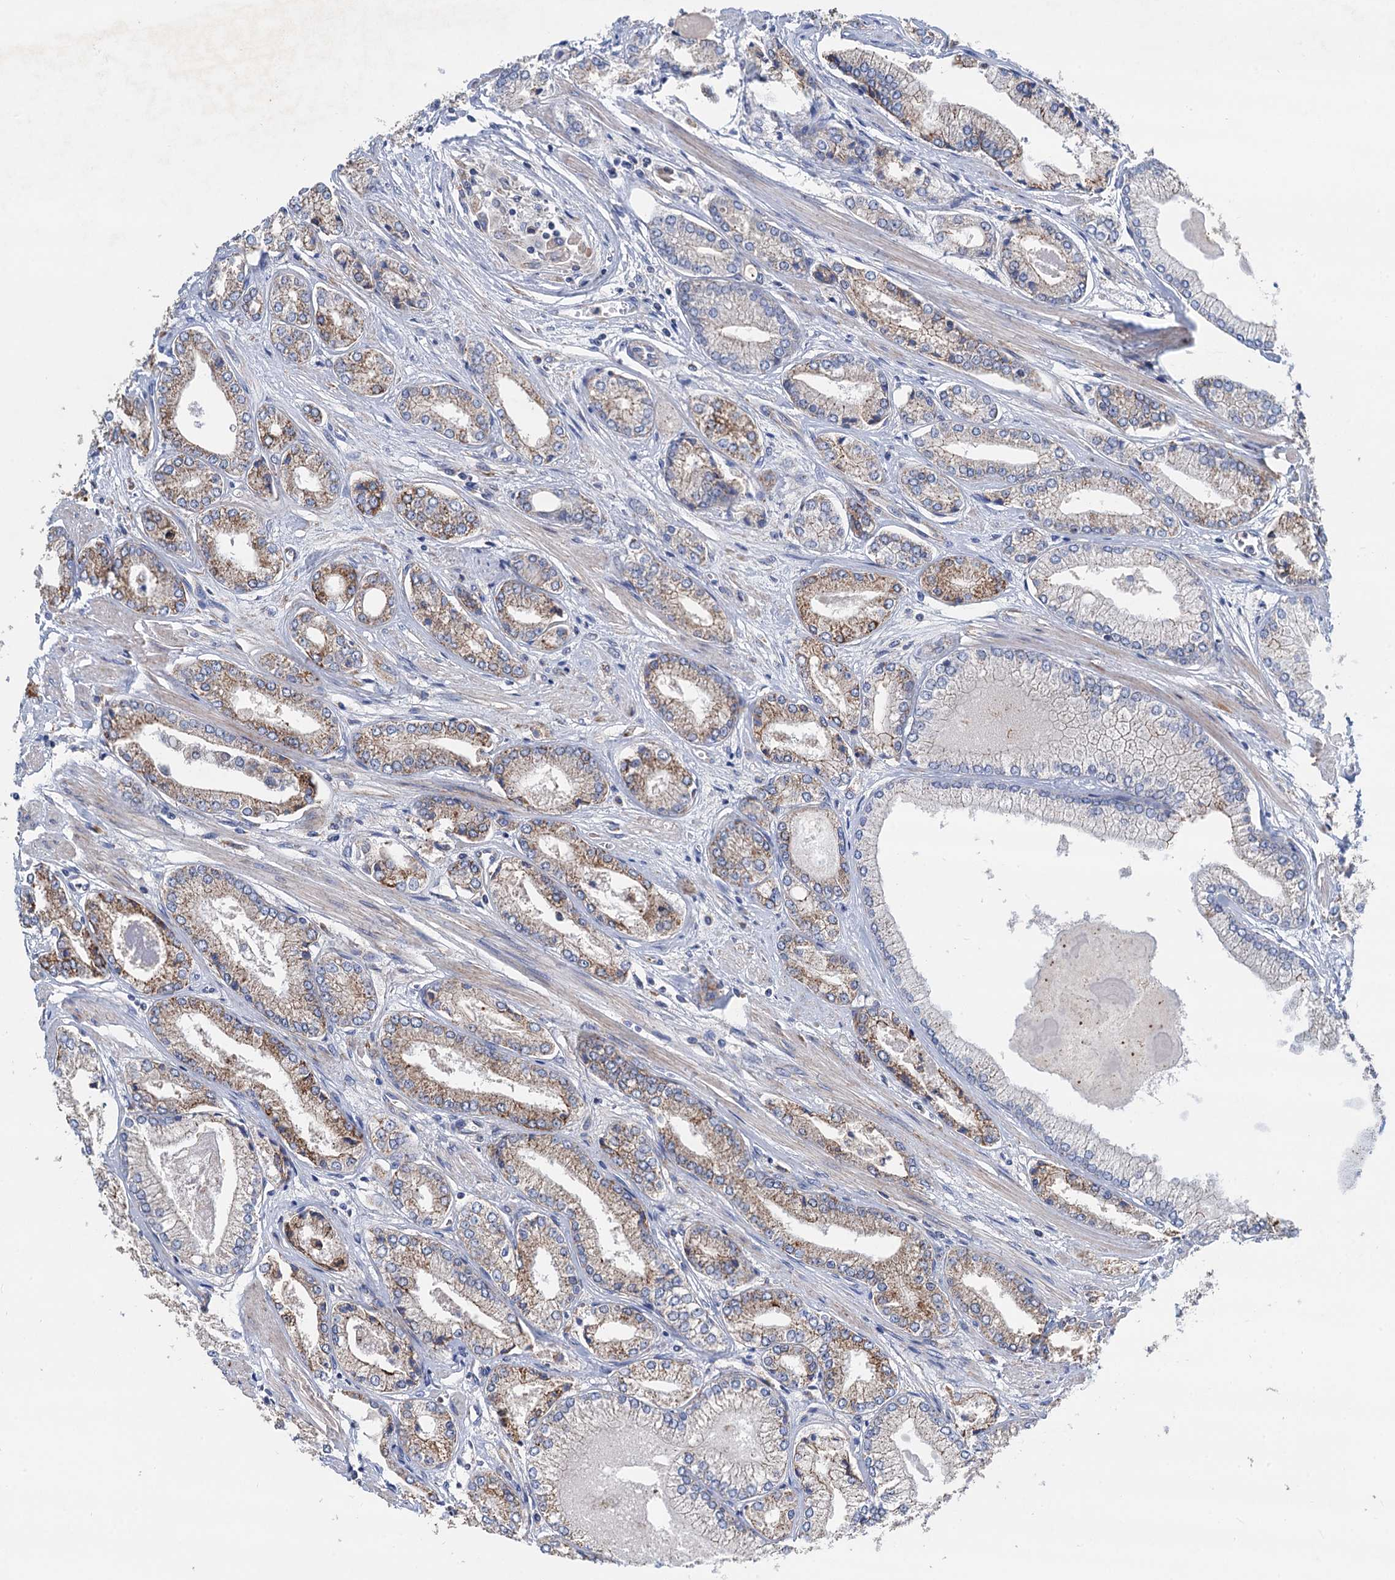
{"staining": {"intensity": "moderate", "quantity": "<25%", "location": "cytoplasmic/membranous"}, "tissue": "prostate cancer", "cell_type": "Tumor cells", "image_type": "cancer", "snomed": [{"axis": "morphology", "description": "Adenocarcinoma, Low grade"}, {"axis": "topography", "description": "Prostate"}], "caption": "Protein expression analysis of human adenocarcinoma (low-grade) (prostate) reveals moderate cytoplasmic/membranous expression in about <25% of tumor cells.", "gene": "DGLUCY", "patient": {"sex": "male", "age": 60}}